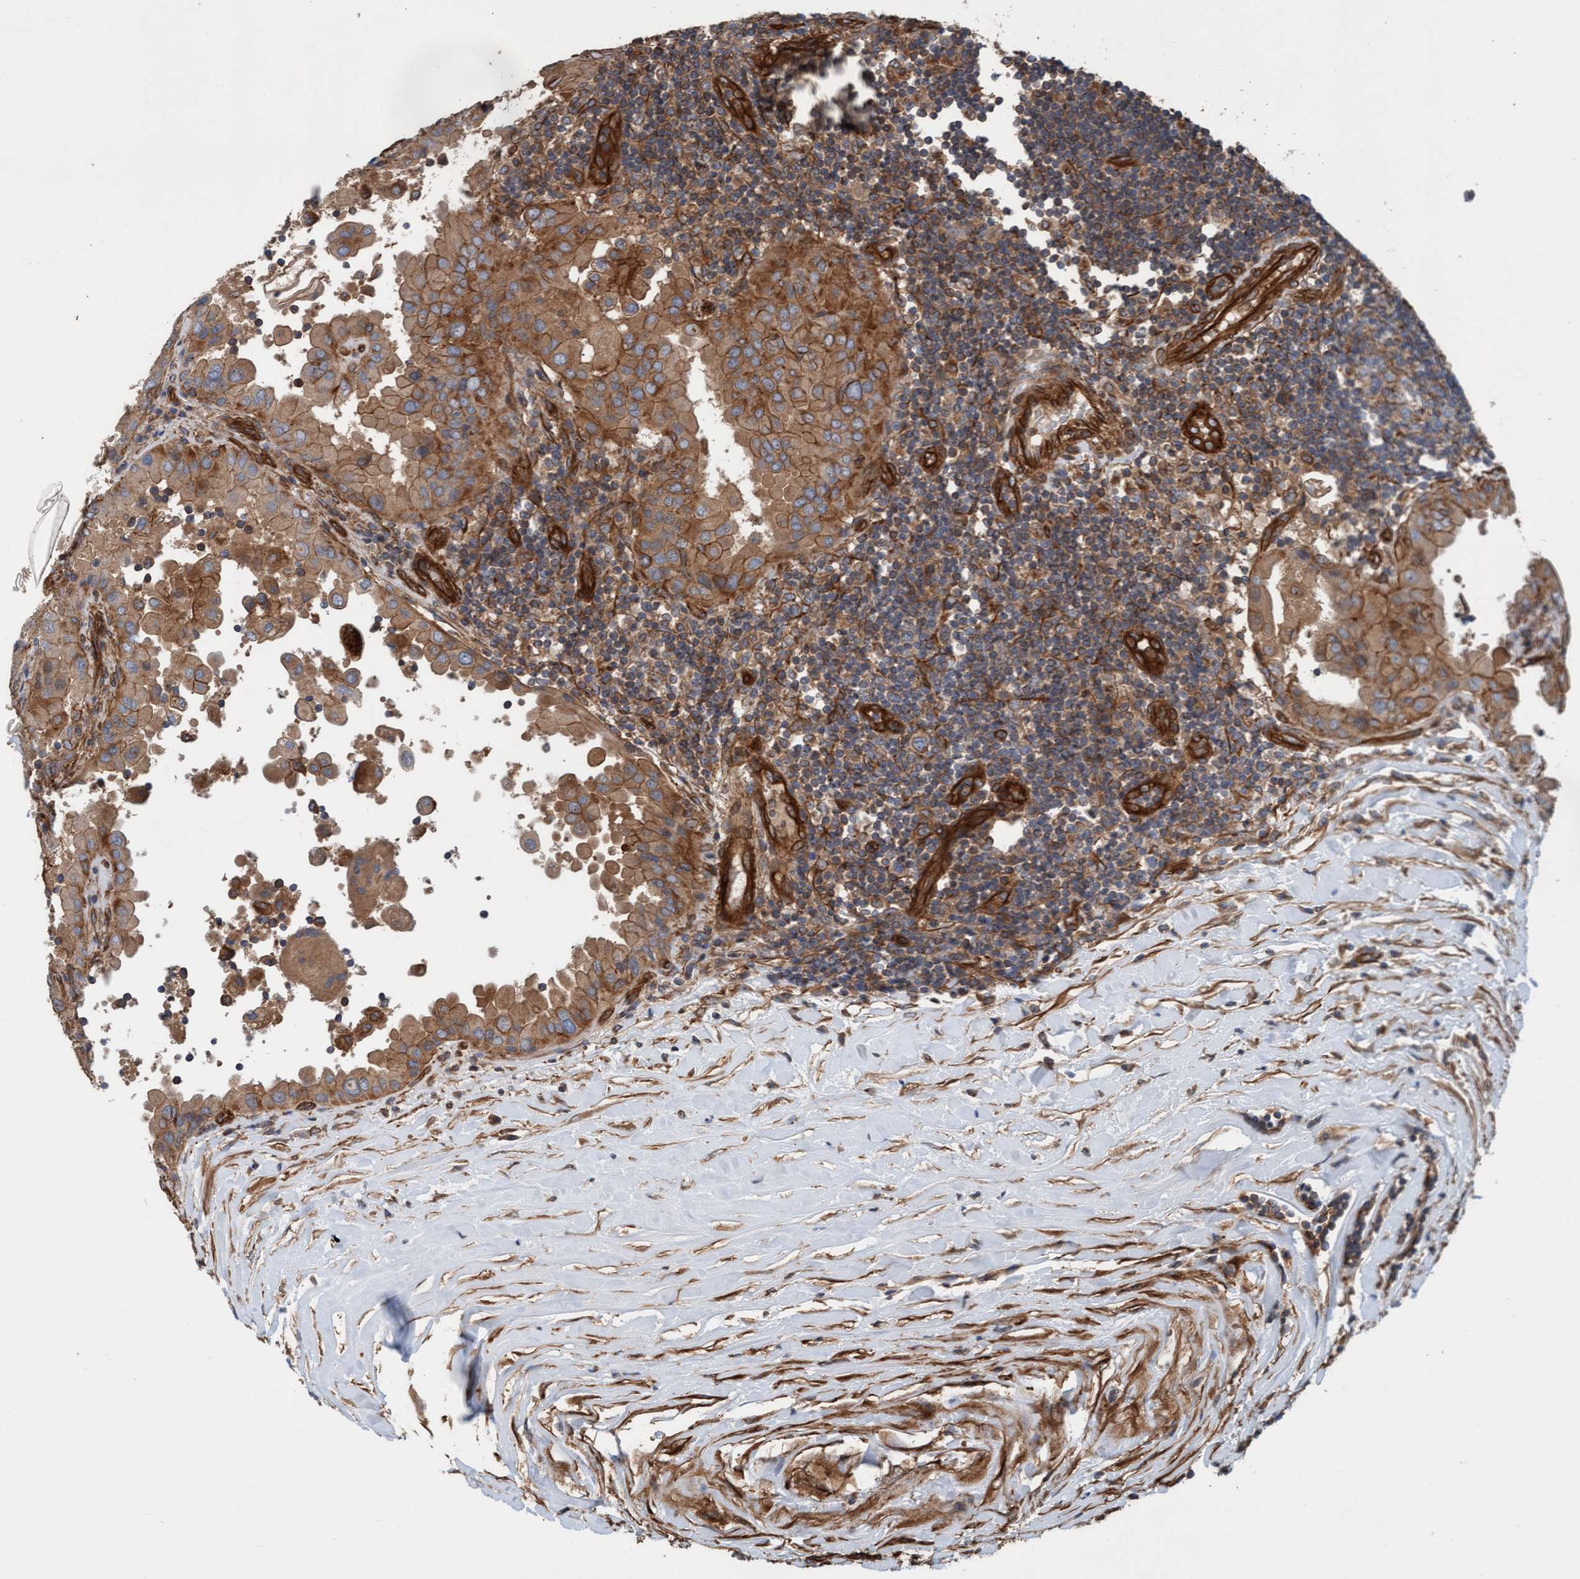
{"staining": {"intensity": "moderate", "quantity": ">75%", "location": "cytoplasmic/membranous"}, "tissue": "thyroid cancer", "cell_type": "Tumor cells", "image_type": "cancer", "snomed": [{"axis": "morphology", "description": "Papillary adenocarcinoma, NOS"}, {"axis": "topography", "description": "Thyroid gland"}], "caption": "The image demonstrates staining of thyroid papillary adenocarcinoma, revealing moderate cytoplasmic/membranous protein staining (brown color) within tumor cells.", "gene": "STXBP4", "patient": {"sex": "male", "age": 33}}